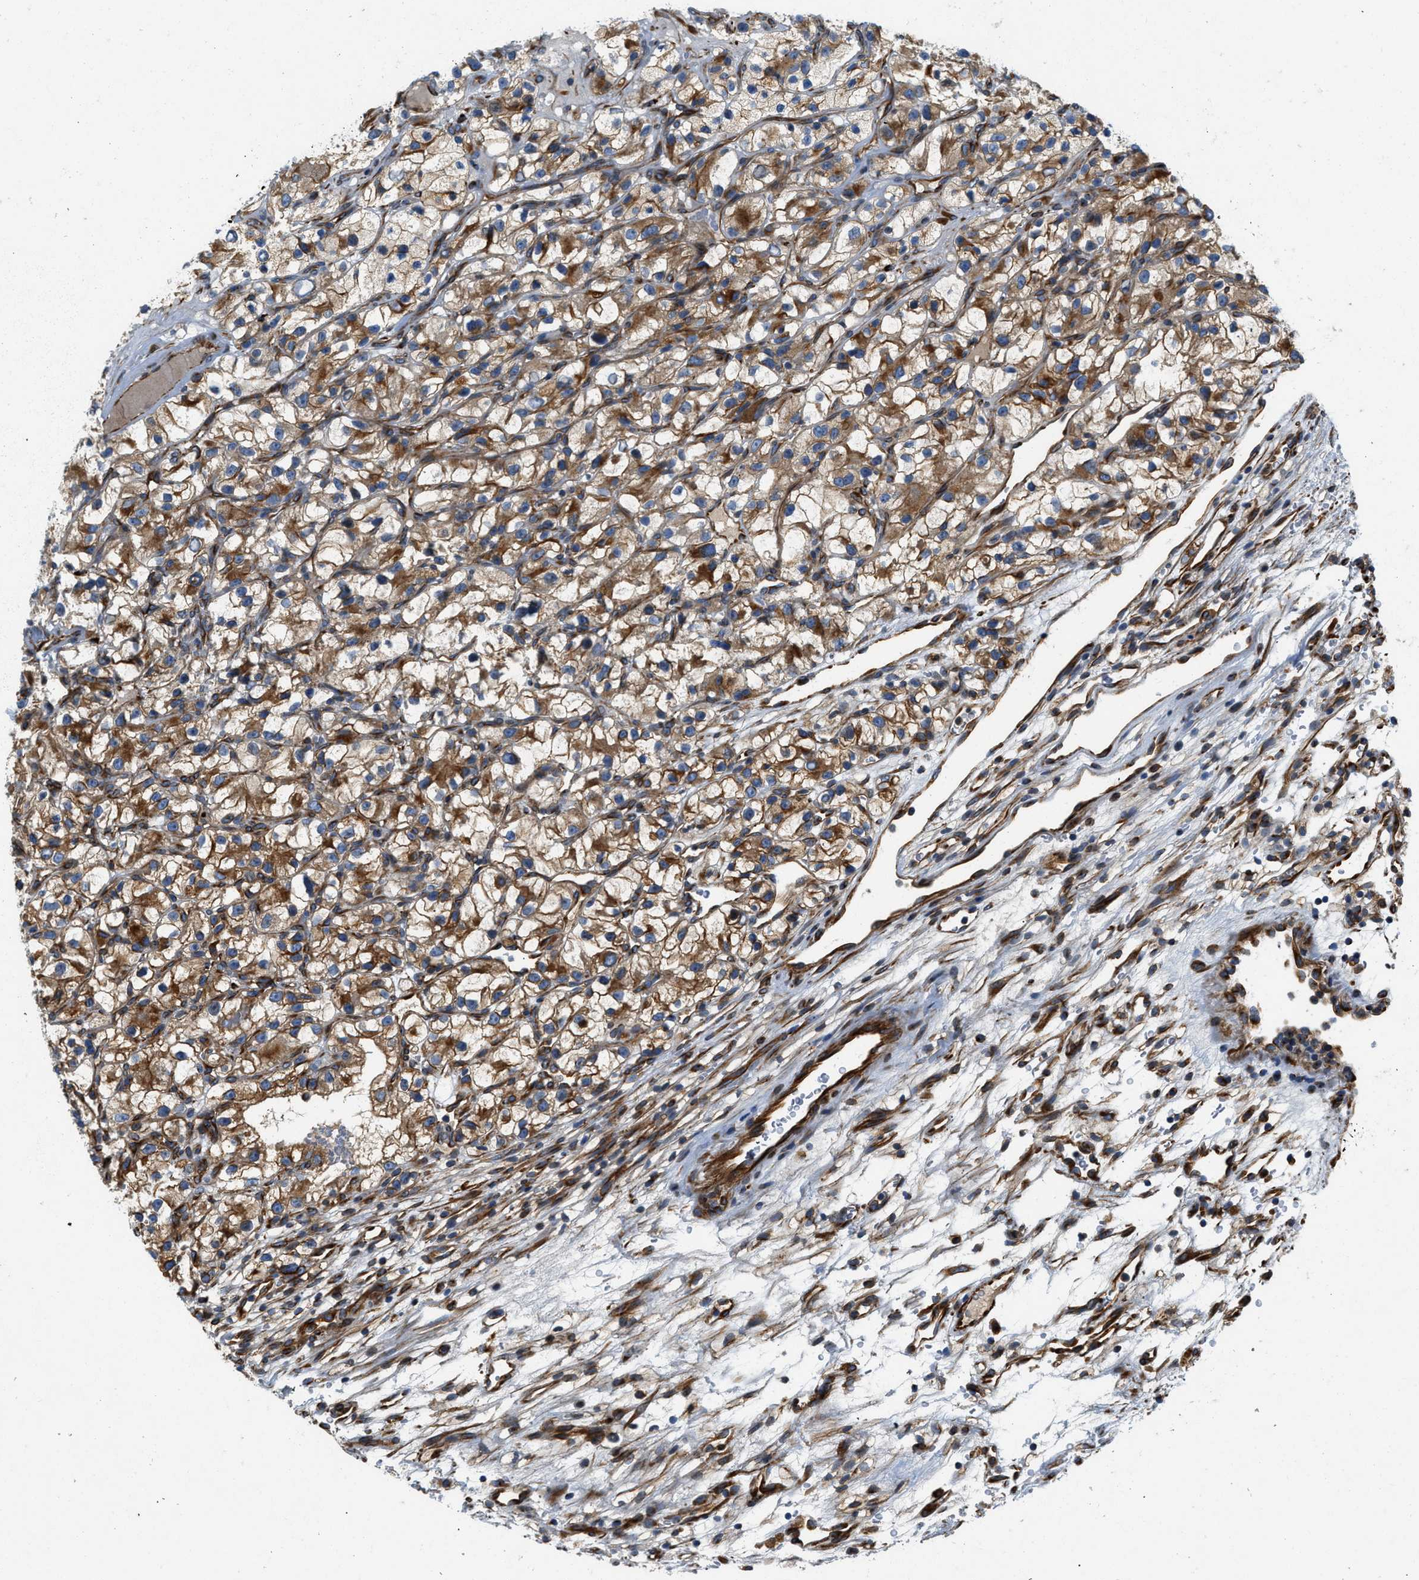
{"staining": {"intensity": "moderate", "quantity": "25%-75%", "location": "cytoplasmic/membranous"}, "tissue": "renal cancer", "cell_type": "Tumor cells", "image_type": "cancer", "snomed": [{"axis": "morphology", "description": "Adenocarcinoma, NOS"}, {"axis": "topography", "description": "Kidney"}], "caption": "Tumor cells show medium levels of moderate cytoplasmic/membranous staining in about 25%-75% of cells in human adenocarcinoma (renal).", "gene": "TMEM248", "patient": {"sex": "female", "age": 57}}